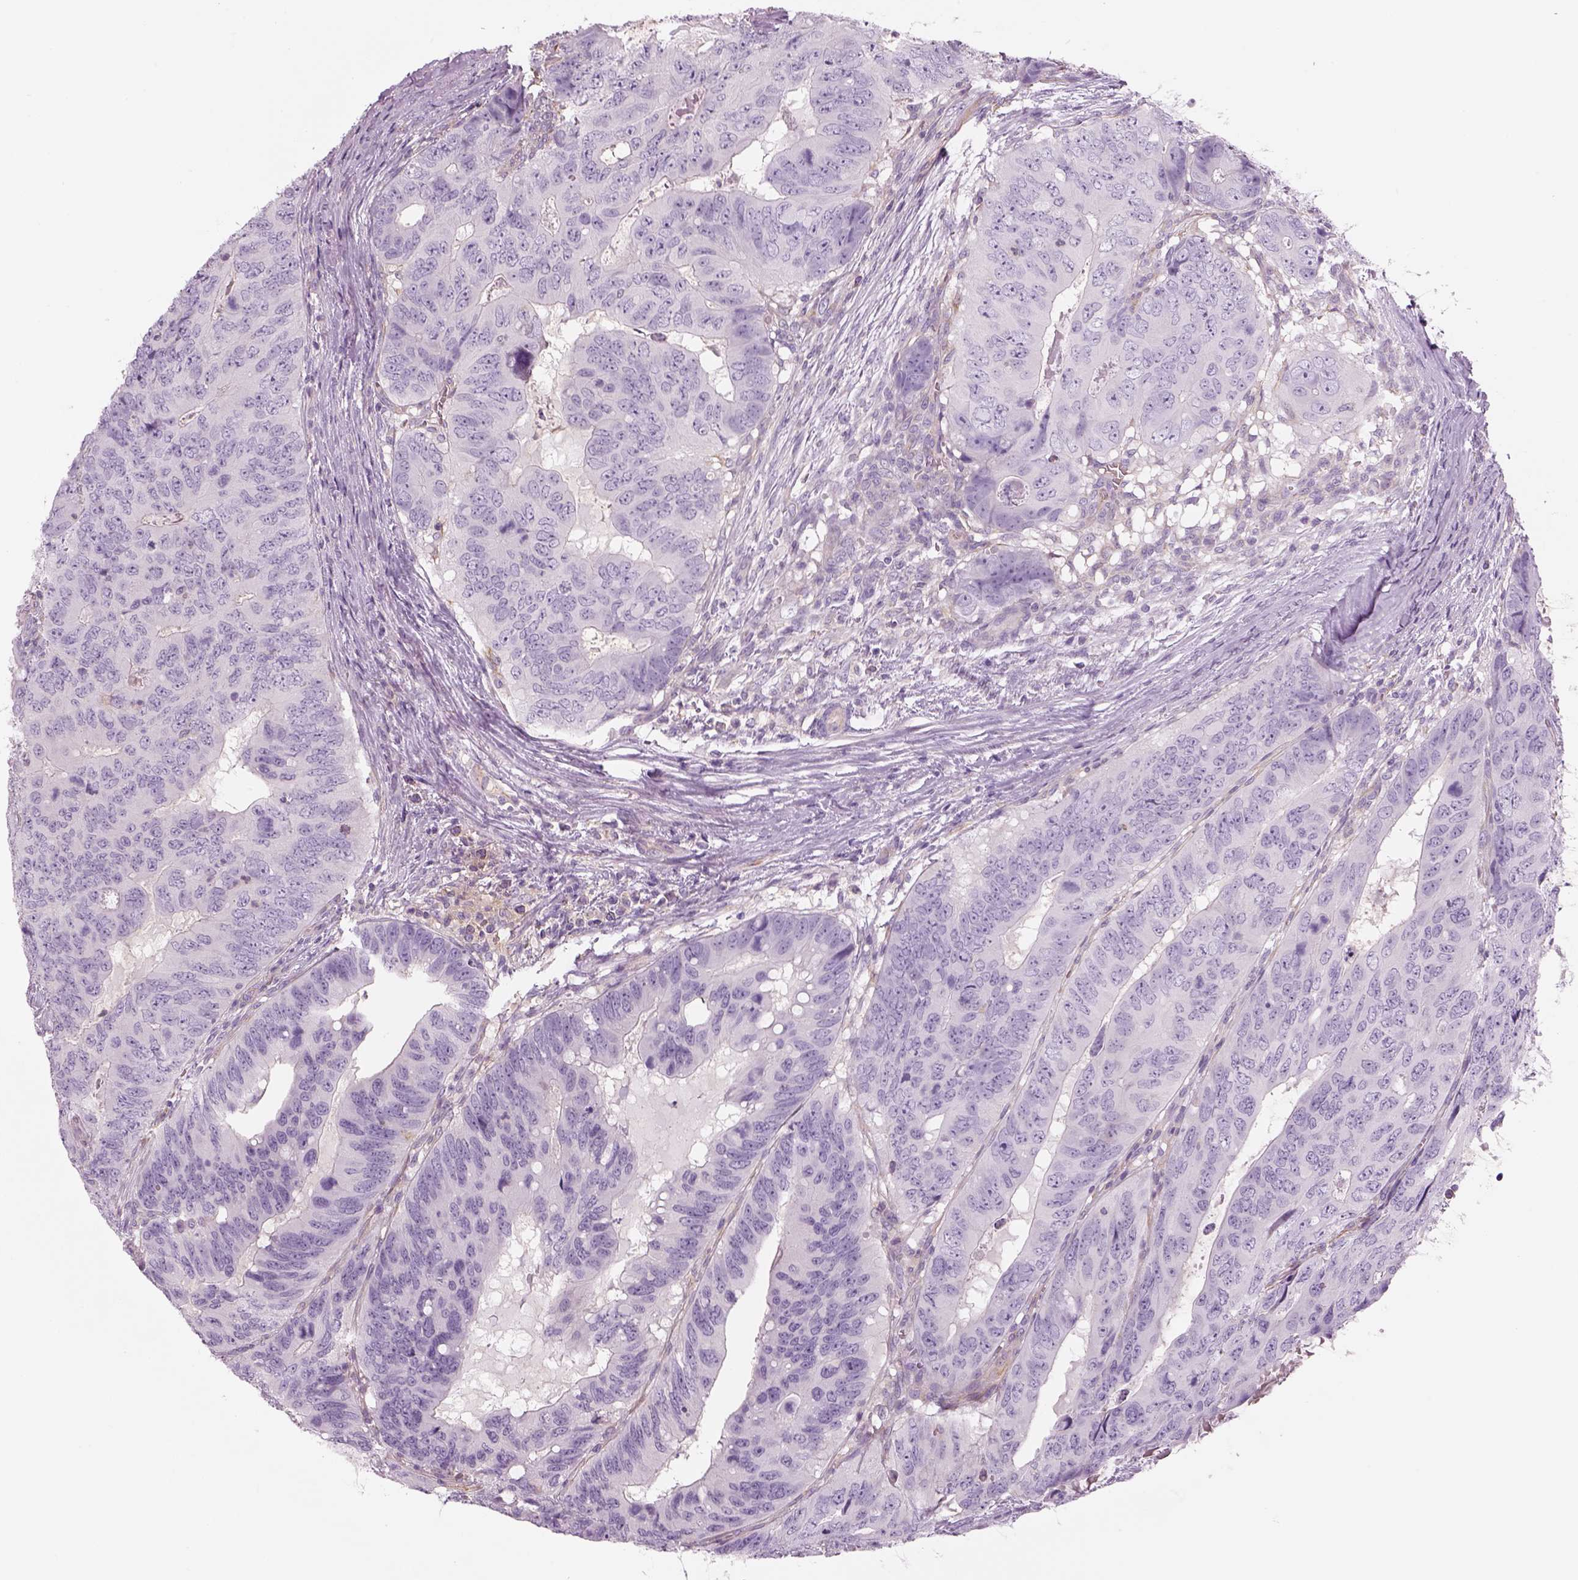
{"staining": {"intensity": "negative", "quantity": "none", "location": "none"}, "tissue": "colorectal cancer", "cell_type": "Tumor cells", "image_type": "cancer", "snomed": [{"axis": "morphology", "description": "Adenocarcinoma, NOS"}, {"axis": "topography", "description": "Colon"}], "caption": "DAB immunohistochemical staining of adenocarcinoma (colorectal) displays no significant positivity in tumor cells.", "gene": "SLC1A7", "patient": {"sex": "male", "age": 79}}